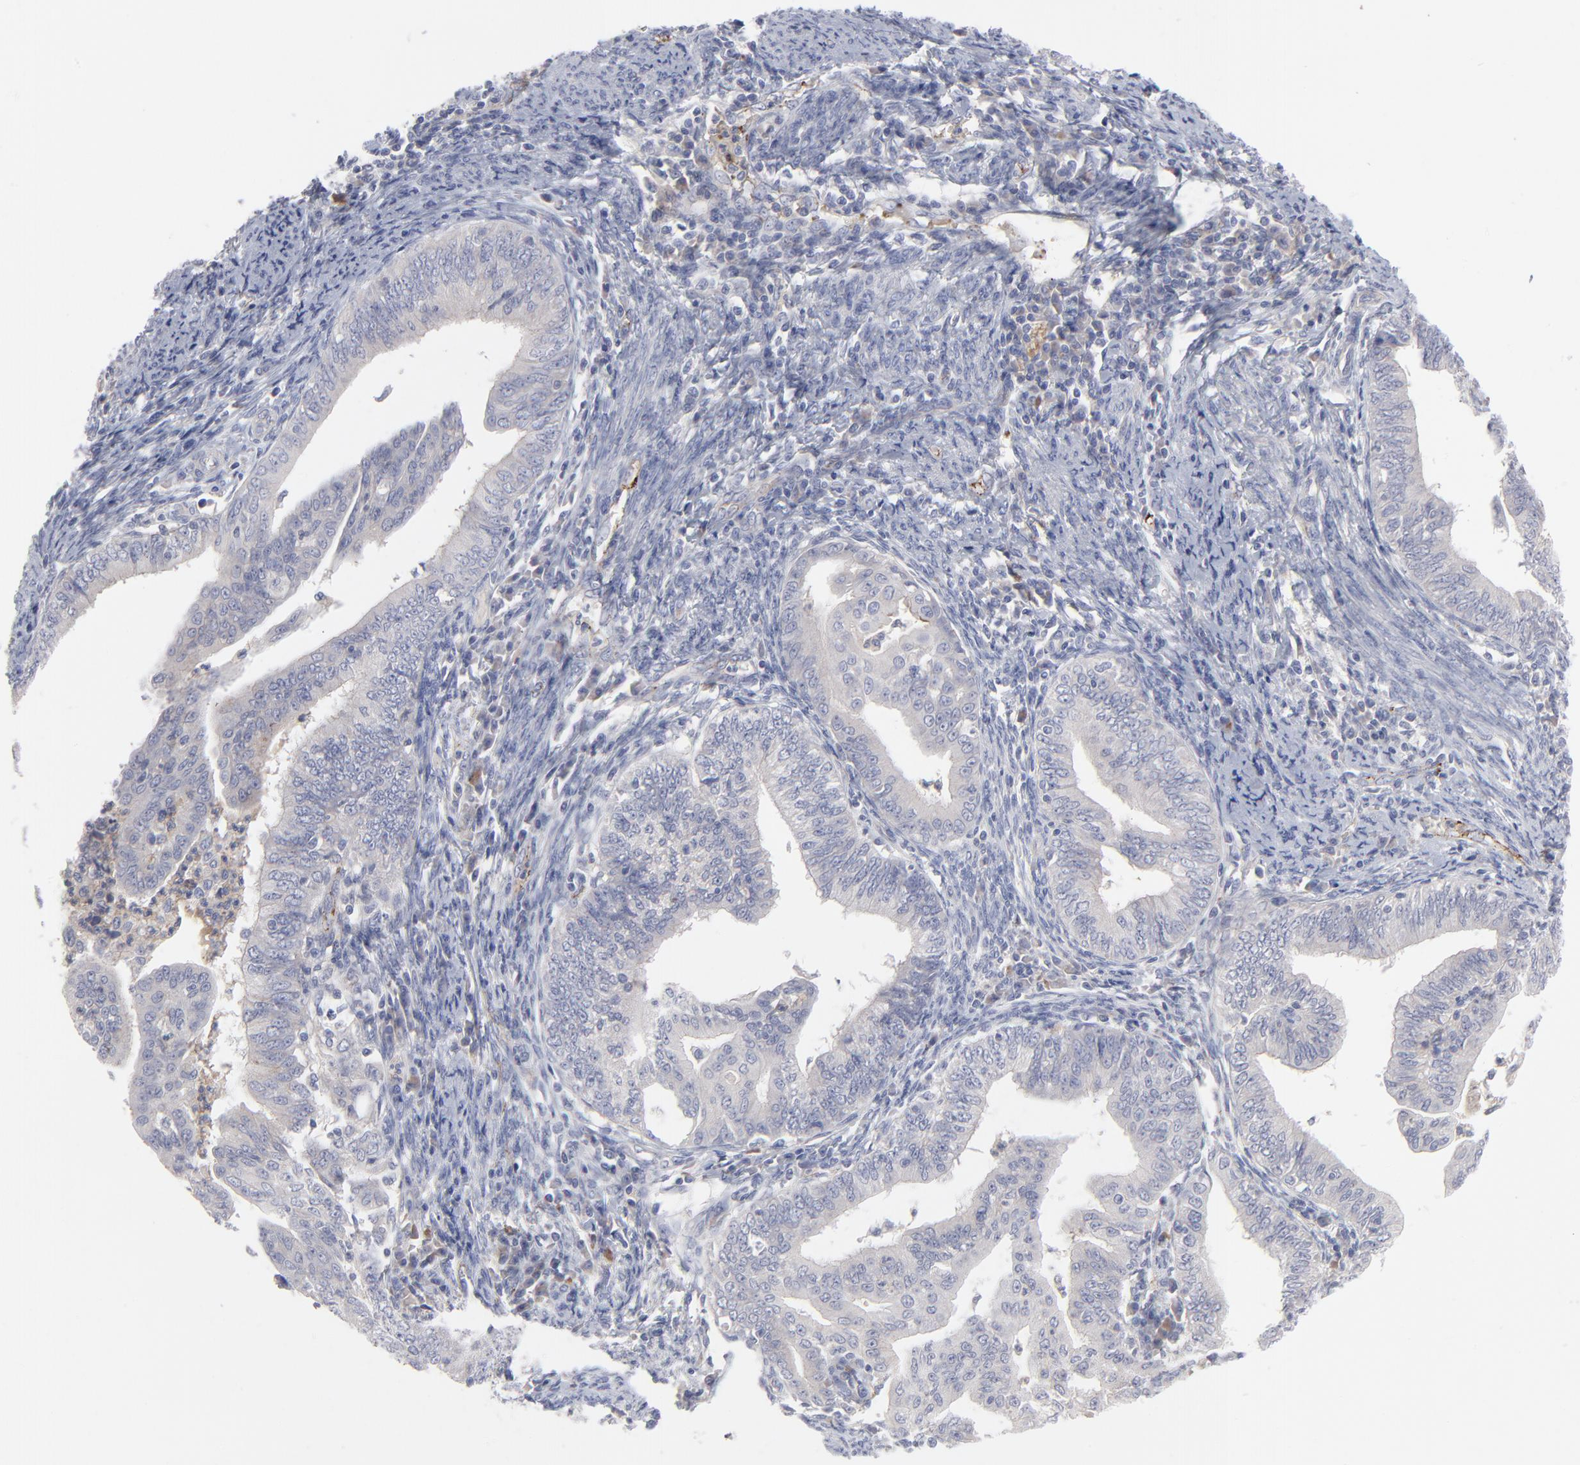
{"staining": {"intensity": "negative", "quantity": "none", "location": "none"}, "tissue": "endometrial cancer", "cell_type": "Tumor cells", "image_type": "cancer", "snomed": [{"axis": "morphology", "description": "Adenocarcinoma, NOS"}, {"axis": "topography", "description": "Endometrium"}], "caption": "Immunohistochemistry photomicrograph of neoplastic tissue: endometrial cancer (adenocarcinoma) stained with DAB reveals no significant protein staining in tumor cells.", "gene": "CCR3", "patient": {"sex": "female", "age": 66}}